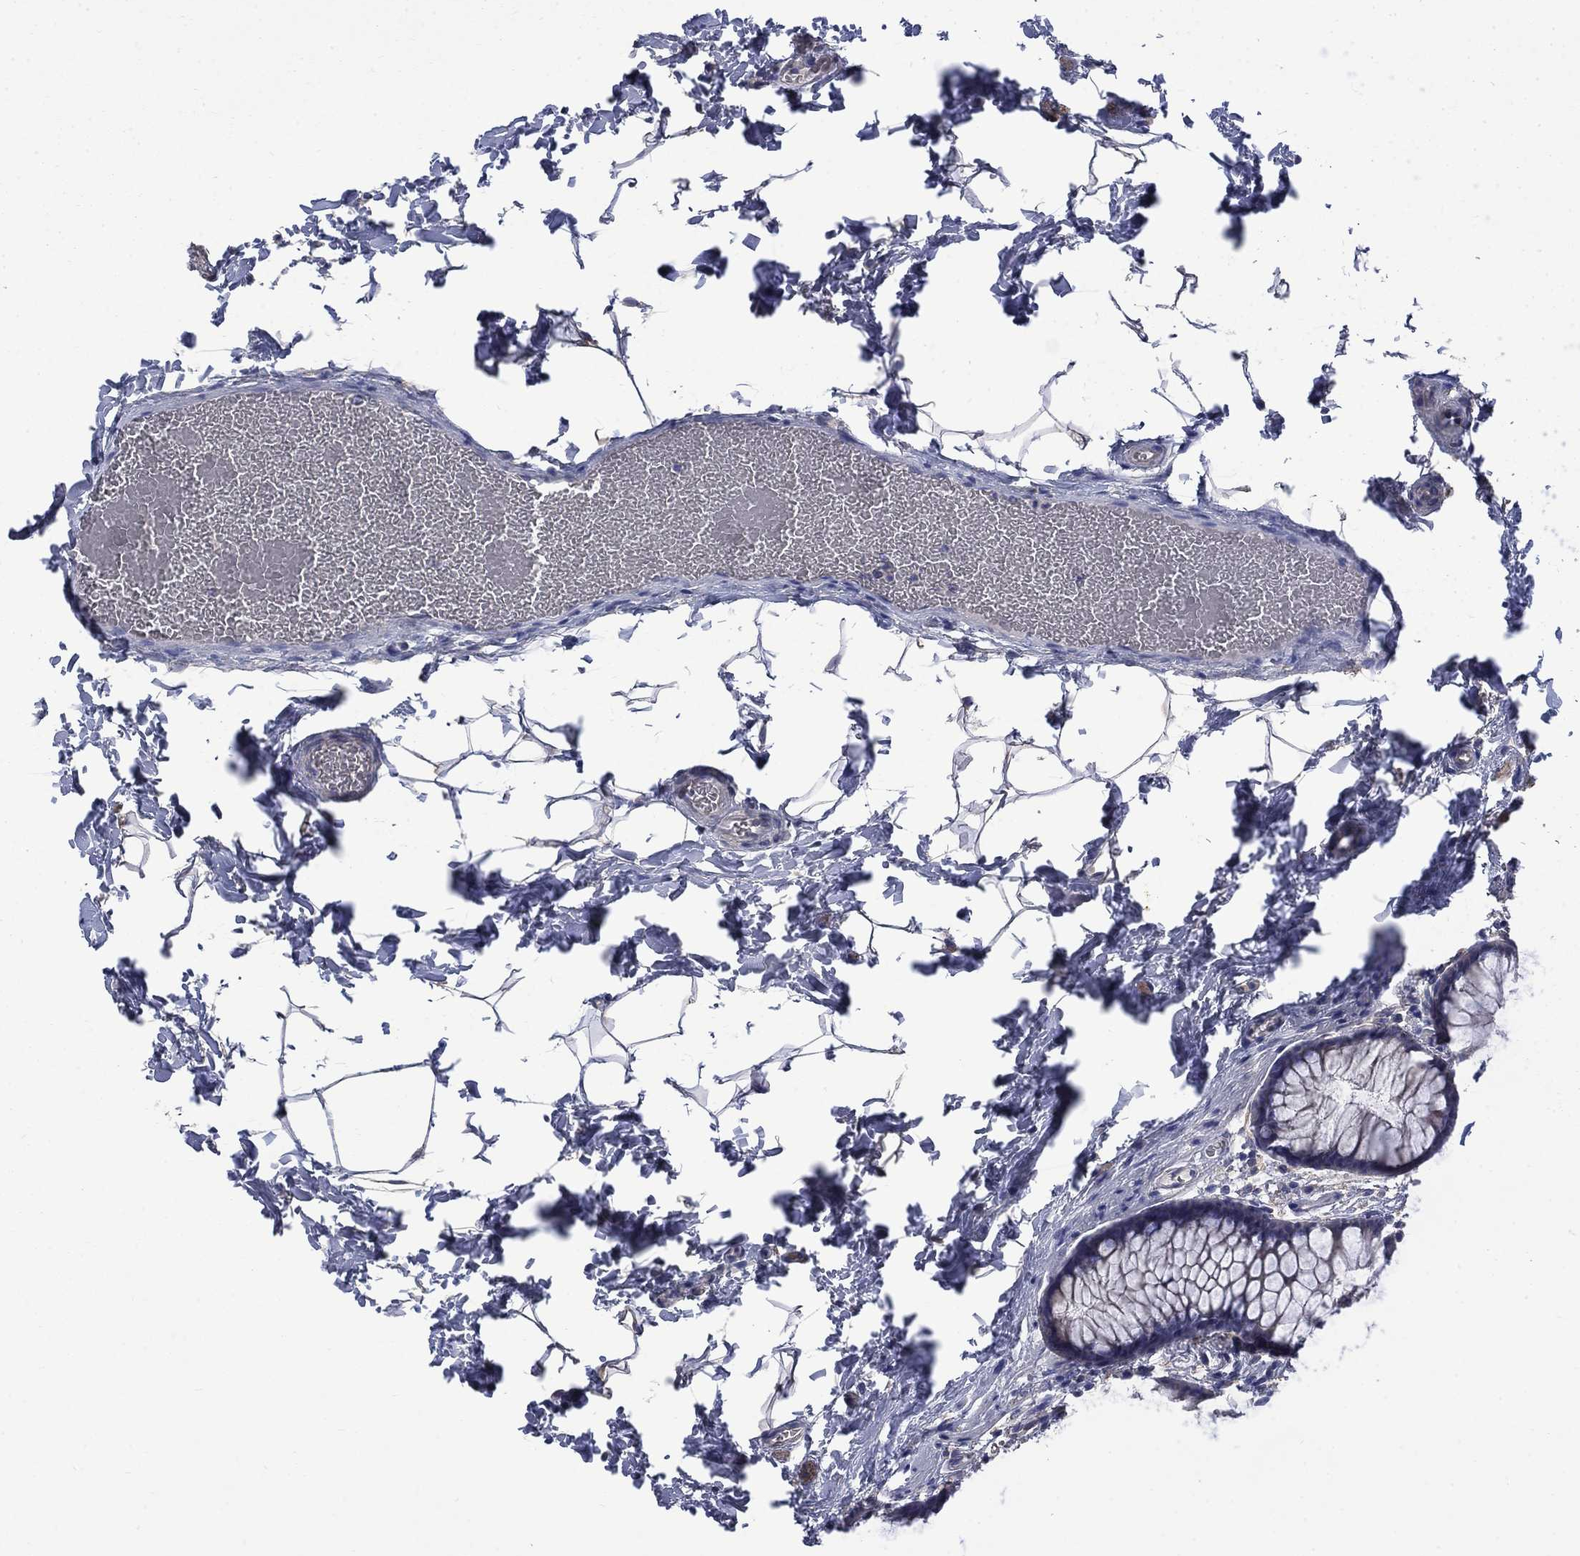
{"staining": {"intensity": "moderate", "quantity": "<25%", "location": "cytoplasmic/membranous"}, "tissue": "rectum", "cell_type": "Glandular cells", "image_type": "normal", "snomed": [{"axis": "morphology", "description": "Normal tissue, NOS"}, {"axis": "topography", "description": "Rectum"}], "caption": "Brown immunohistochemical staining in normal rectum demonstrates moderate cytoplasmic/membranous positivity in approximately <25% of glandular cells. Using DAB (3,3'-diaminobenzidine) (brown) and hematoxylin (blue) stains, captured at high magnification using brightfield microscopy.", "gene": "HSPA12A", "patient": {"sex": "female", "age": 62}}